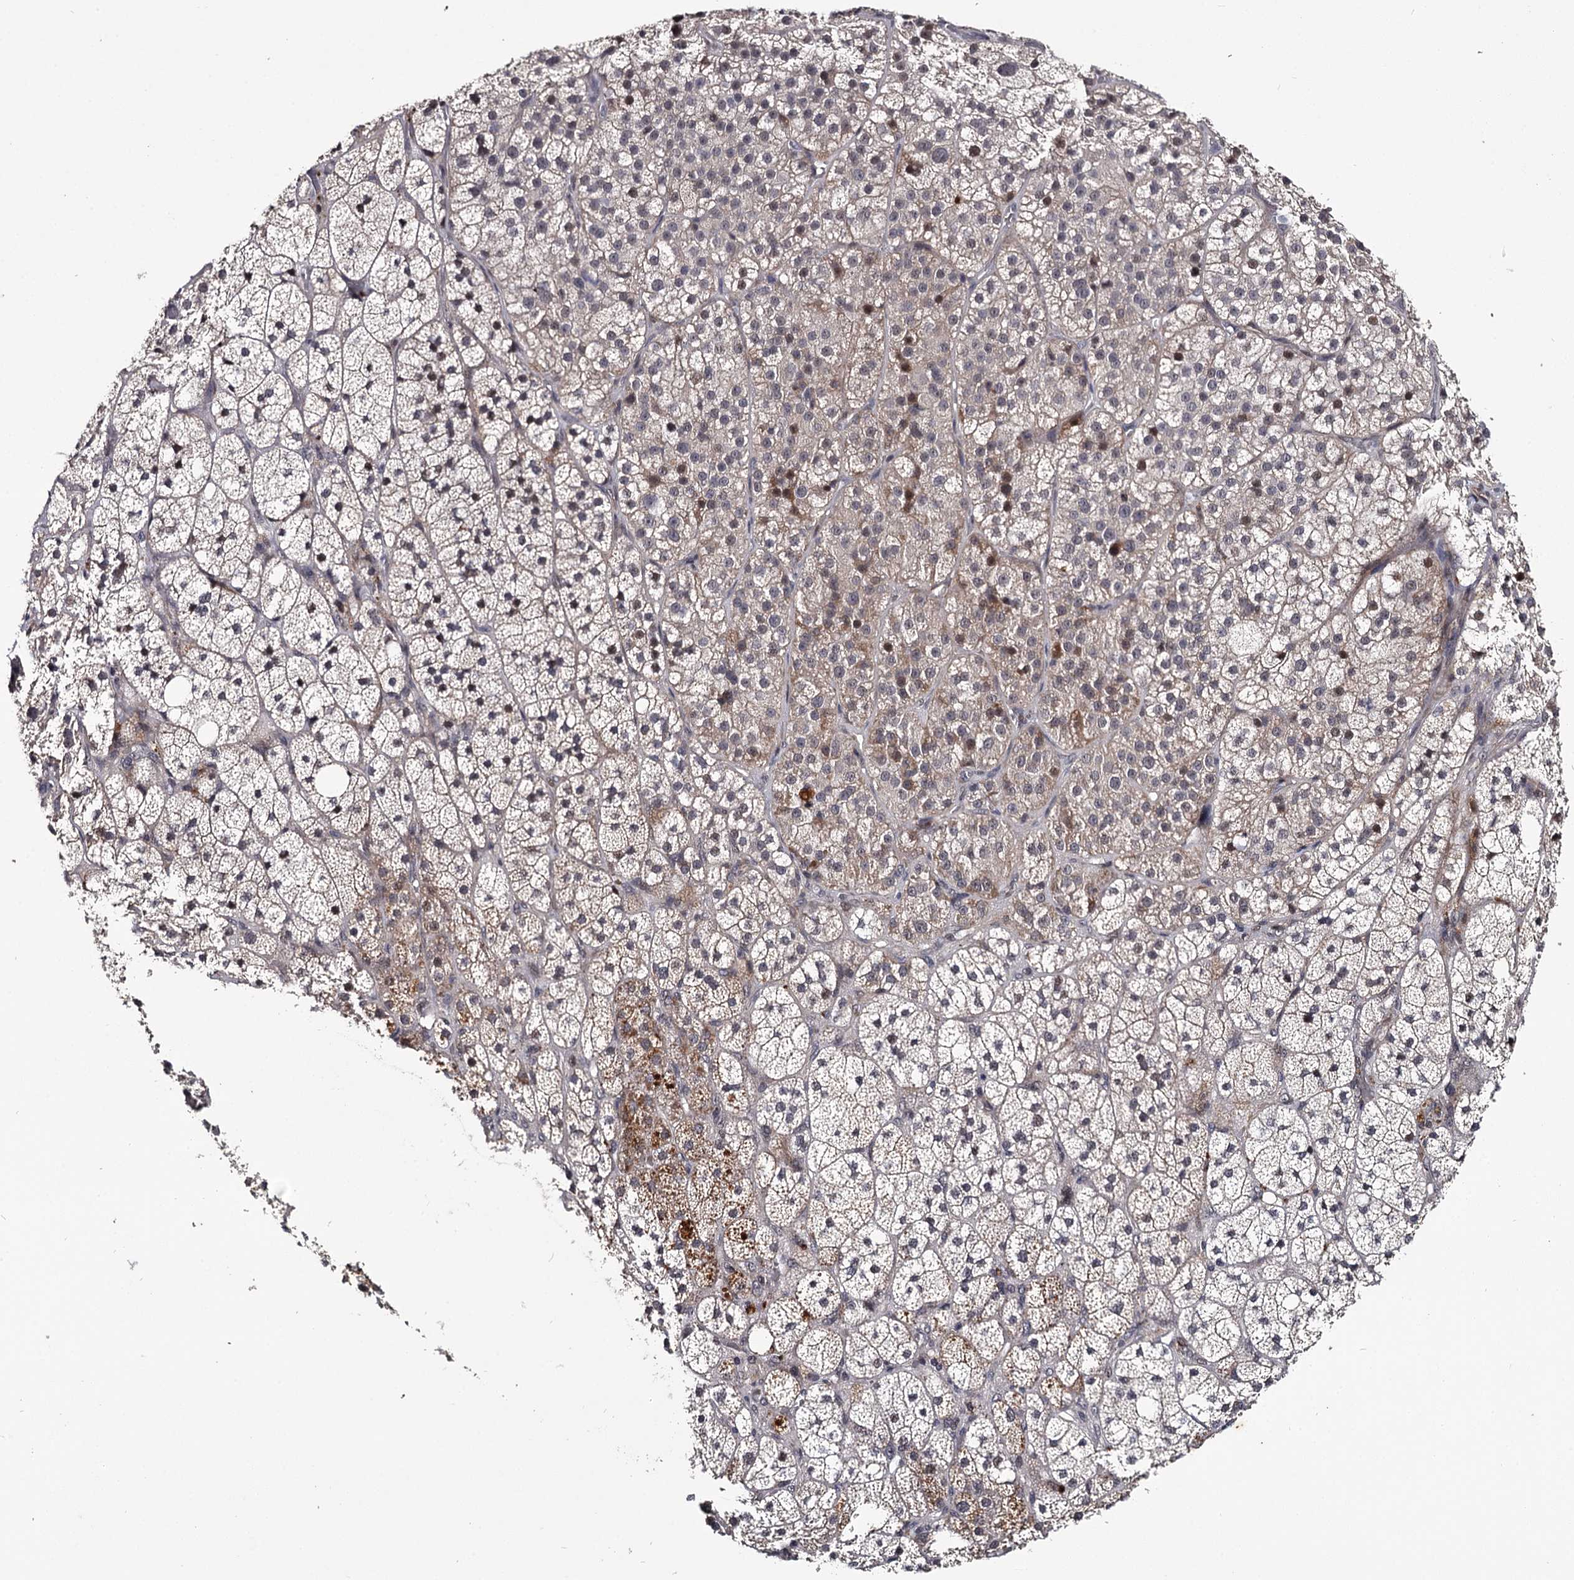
{"staining": {"intensity": "moderate", "quantity": "<25%", "location": "cytoplasmic/membranous"}, "tissue": "adrenal gland", "cell_type": "Glandular cells", "image_type": "normal", "snomed": [{"axis": "morphology", "description": "Normal tissue, NOS"}, {"axis": "topography", "description": "Adrenal gland"}], "caption": "Adrenal gland was stained to show a protein in brown. There is low levels of moderate cytoplasmic/membranous staining in approximately <25% of glandular cells. (IHC, brightfield microscopy, high magnification).", "gene": "RNF44", "patient": {"sex": "male", "age": 61}}